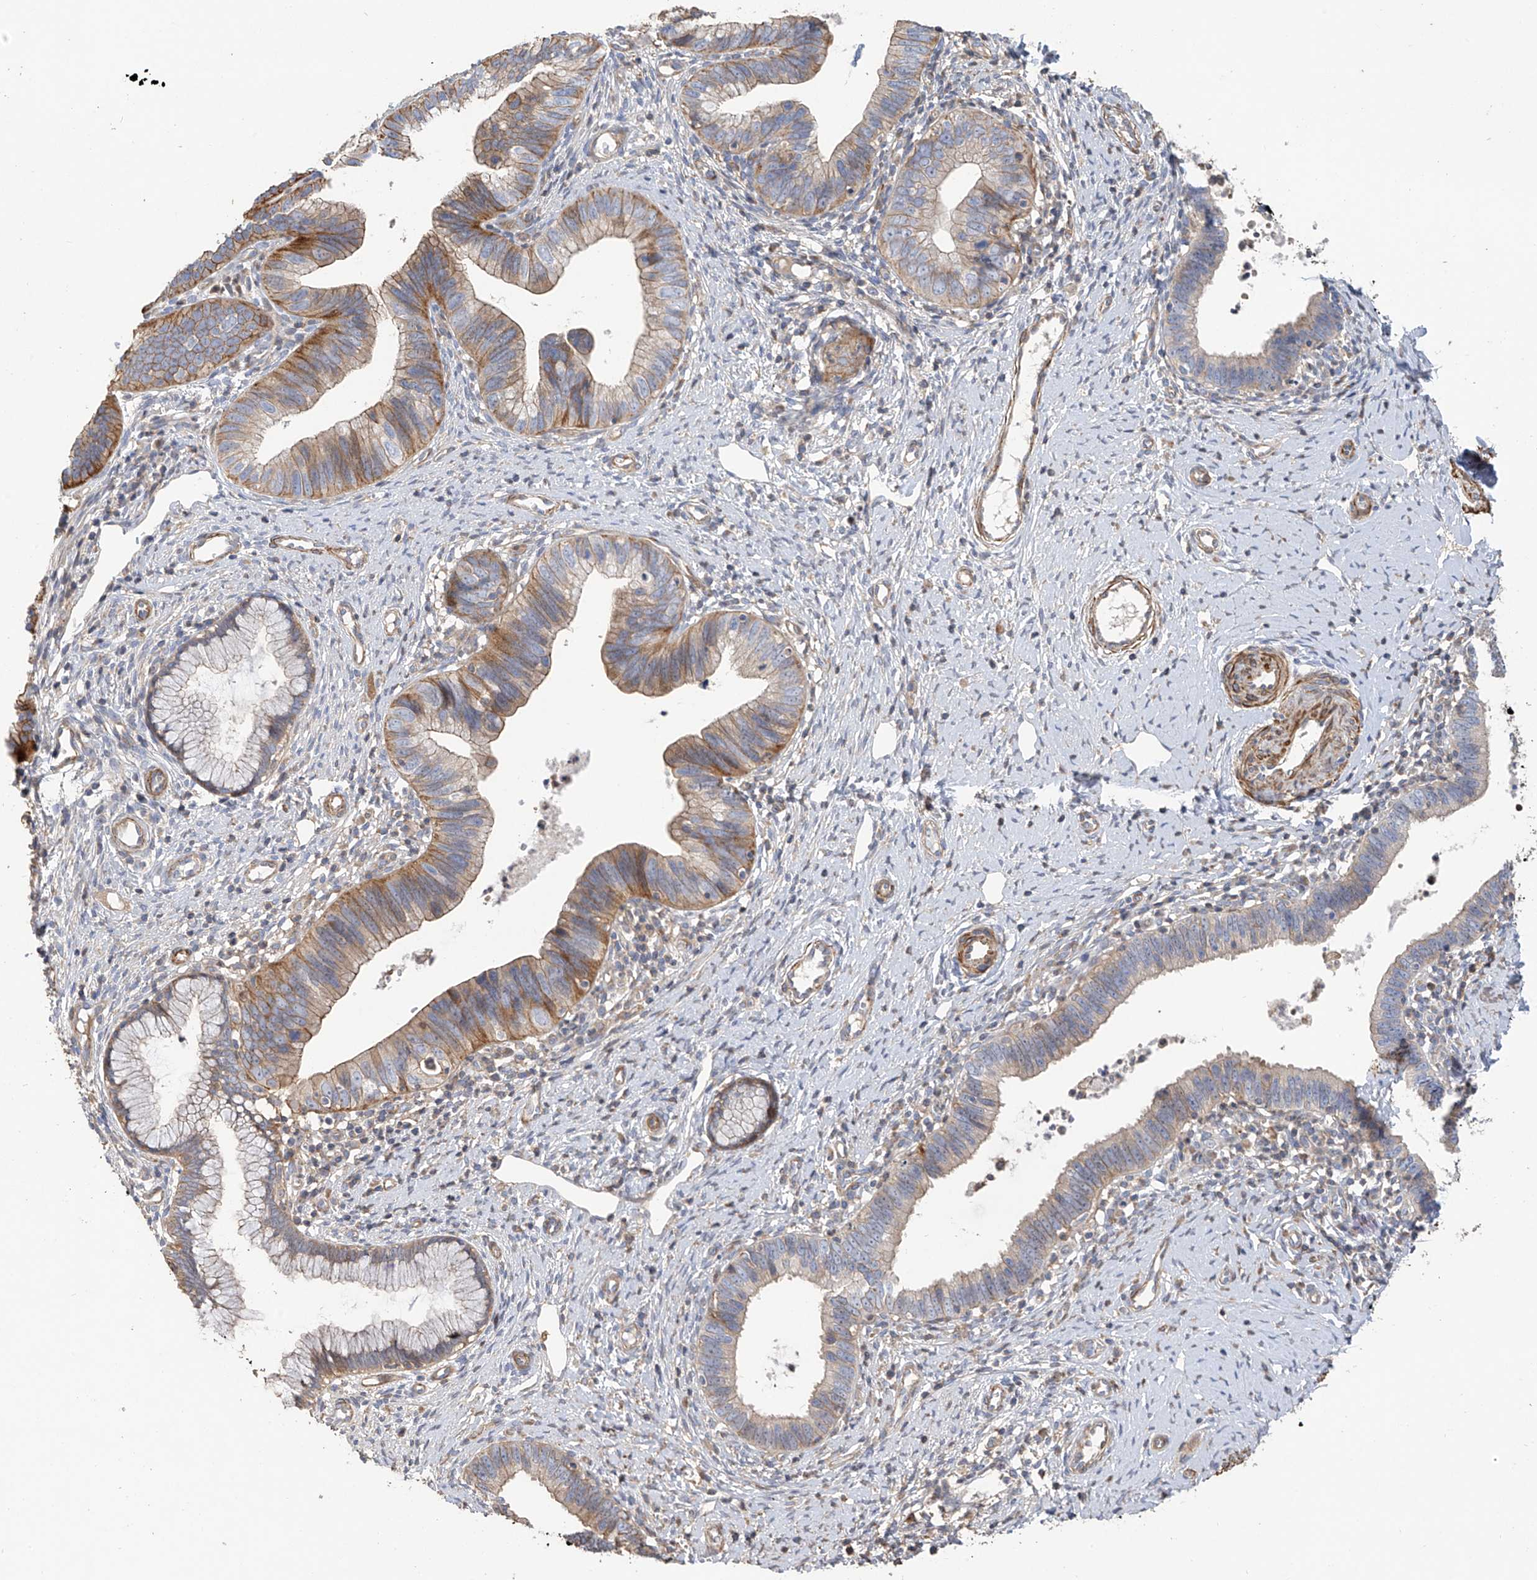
{"staining": {"intensity": "moderate", "quantity": "25%-75%", "location": "cytoplasmic/membranous"}, "tissue": "cervical cancer", "cell_type": "Tumor cells", "image_type": "cancer", "snomed": [{"axis": "morphology", "description": "Adenocarcinoma, NOS"}, {"axis": "topography", "description": "Cervix"}], "caption": "Immunohistochemistry (IHC) (DAB (3,3'-diaminobenzidine)) staining of human cervical adenocarcinoma exhibits moderate cytoplasmic/membranous protein positivity in approximately 25%-75% of tumor cells.", "gene": "SLC43A3", "patient": {"sex": "female", "age": 36}}